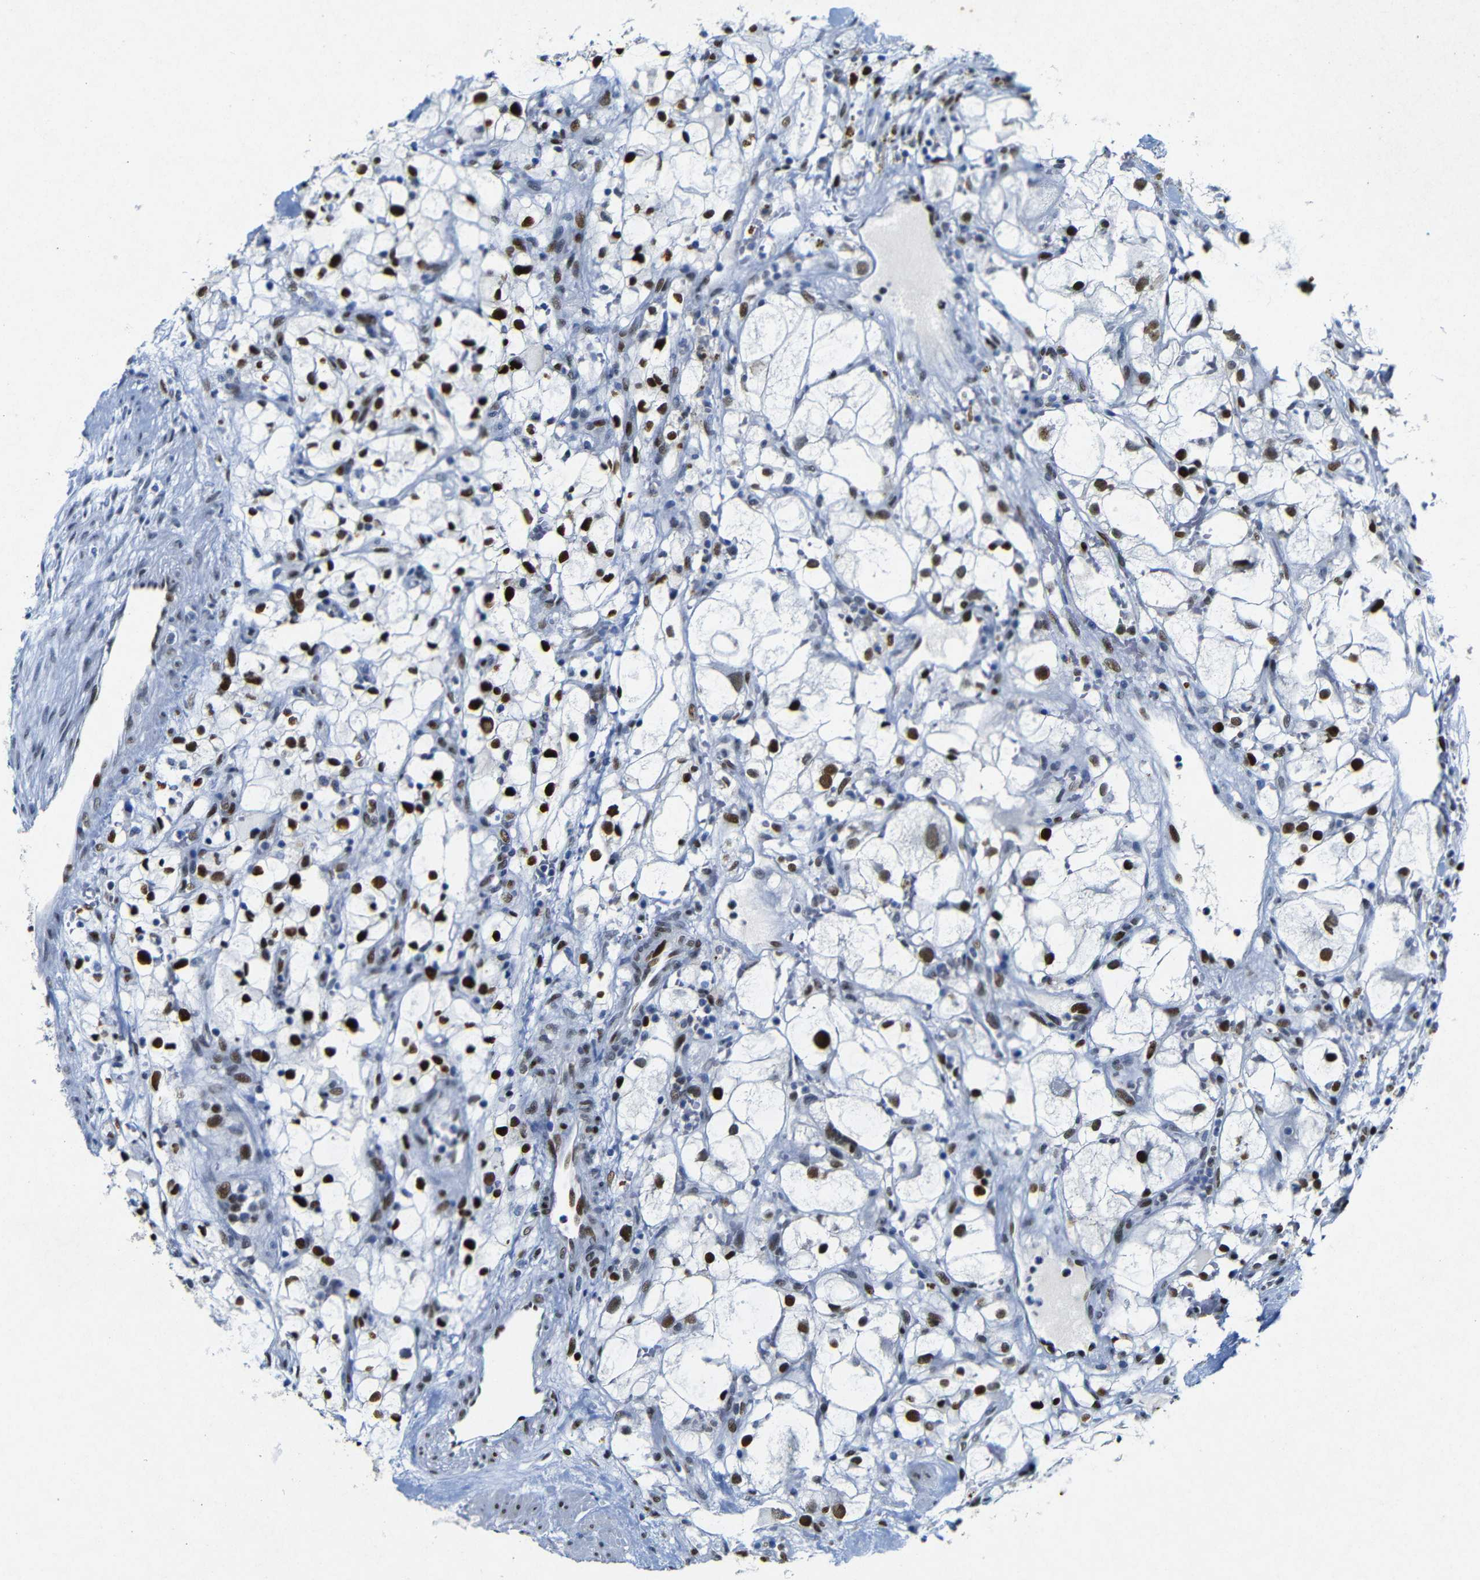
{"staining": {"intensity": "strong", "quantity": ">75%", "location": "nuclear"}, "tissue": "renal cancer", "cell_type": "Tumor cells", "image_type": "cancer", "snomed": [{"axis": "morphology", "description": "Adenocarcinoma, NOS"}, {"axis": "topography", "description": "Kidney"}], "caption": "Renal adenocarcinoma was stained to show a protein in brown. There is high levels of strong nuclear expression in about >75% of tumor cells.", "gene": "FOSL2", "patient": {"sex": "female", "age": 60}}